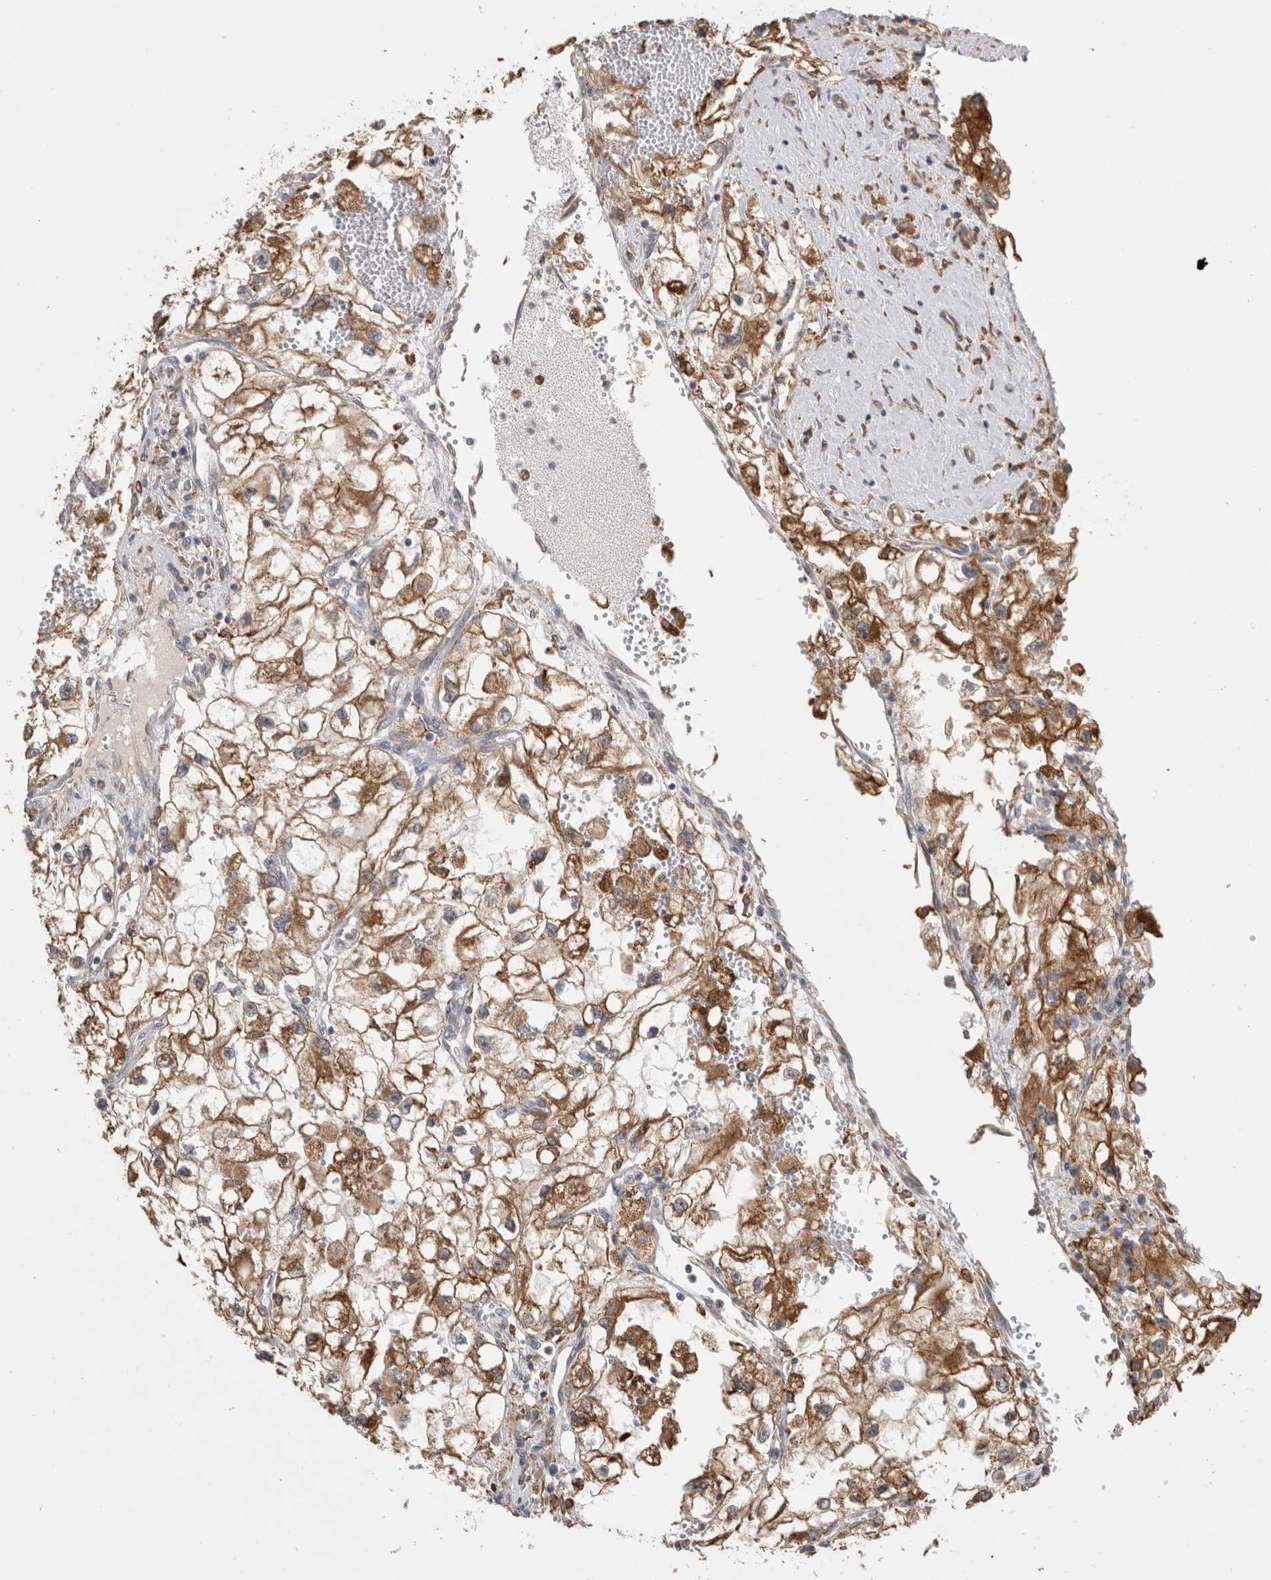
{"staining": {"intensity": "moderate", "quantity": ">75%", "location": "cytoplasmic/membranous"}, "tissue": "renal cancer", "cell_type": "Tumor cells", "image_type": "cancer", "snomed": [{"axis": "morphology", "description": "Adenocarcinoma, NOS"}, {"axis": "topography", "description": "Kidney"}], "caption": "A brown stain highlights moderate cytoplasmic/membranous positivity of a protein in human renal cancer tumor cells.", "gene": "LRPAP1", "patient": {"sex": "female", "age": 70}}